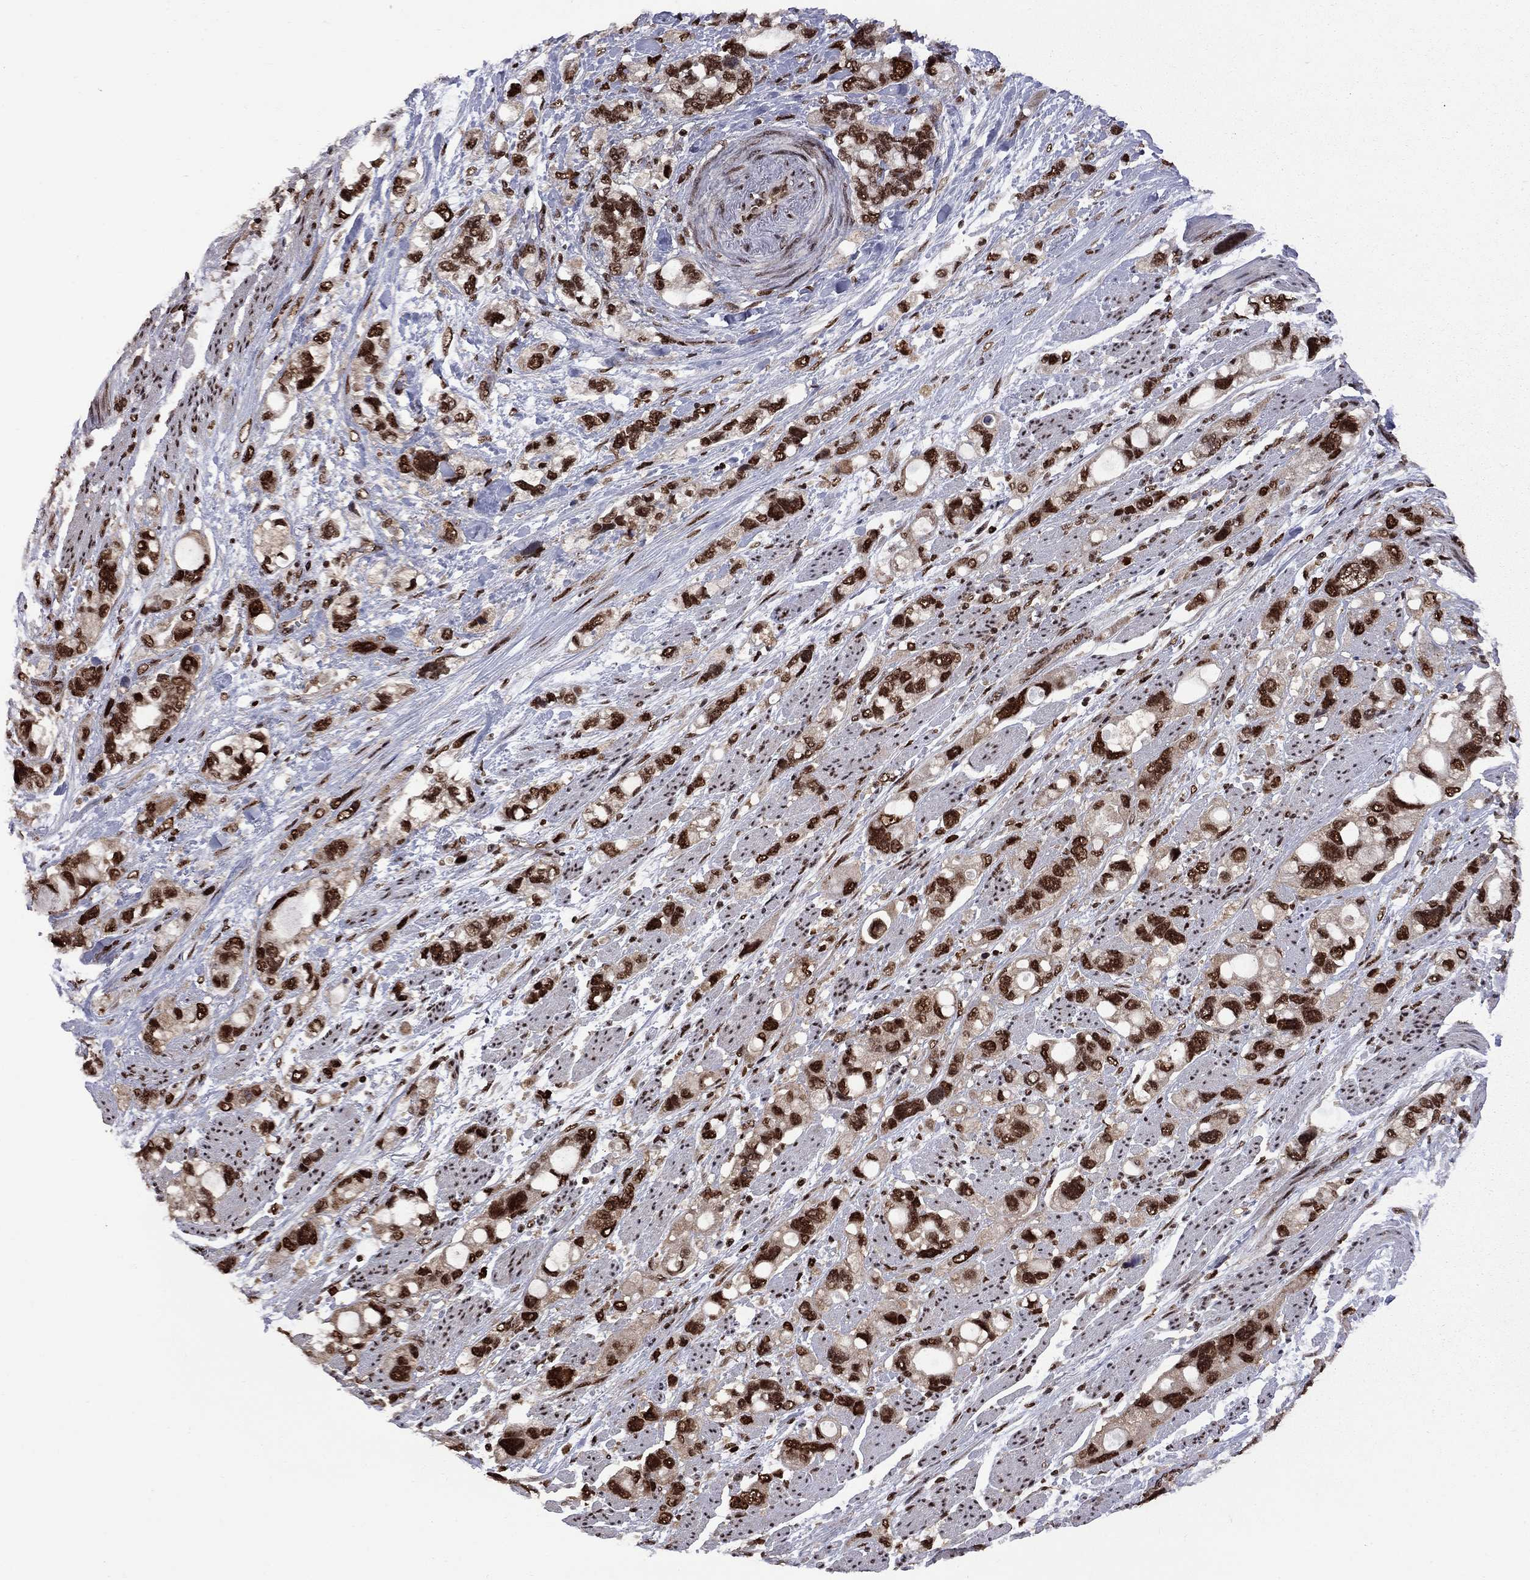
{"staining": {"intensity": "strong", "quantity": ">75%", "location": "nuclear"}, "tissue": "stomach cancer", "cell_type": "Tumor cells", "image_type": "cancer", "snomed": [{"axis": "morphology", "description": "Adenocarcinoma, NOS"}, {"axis": "topography", "description": "Stomach, upper"}], "caption": "Tumor cells exhibit high levels of strong nuclear positivity in about >75% of cells in human stomach adenocarcinoma.", "gene": "MED25", "patient": {"sex": "female", "age": 81}}